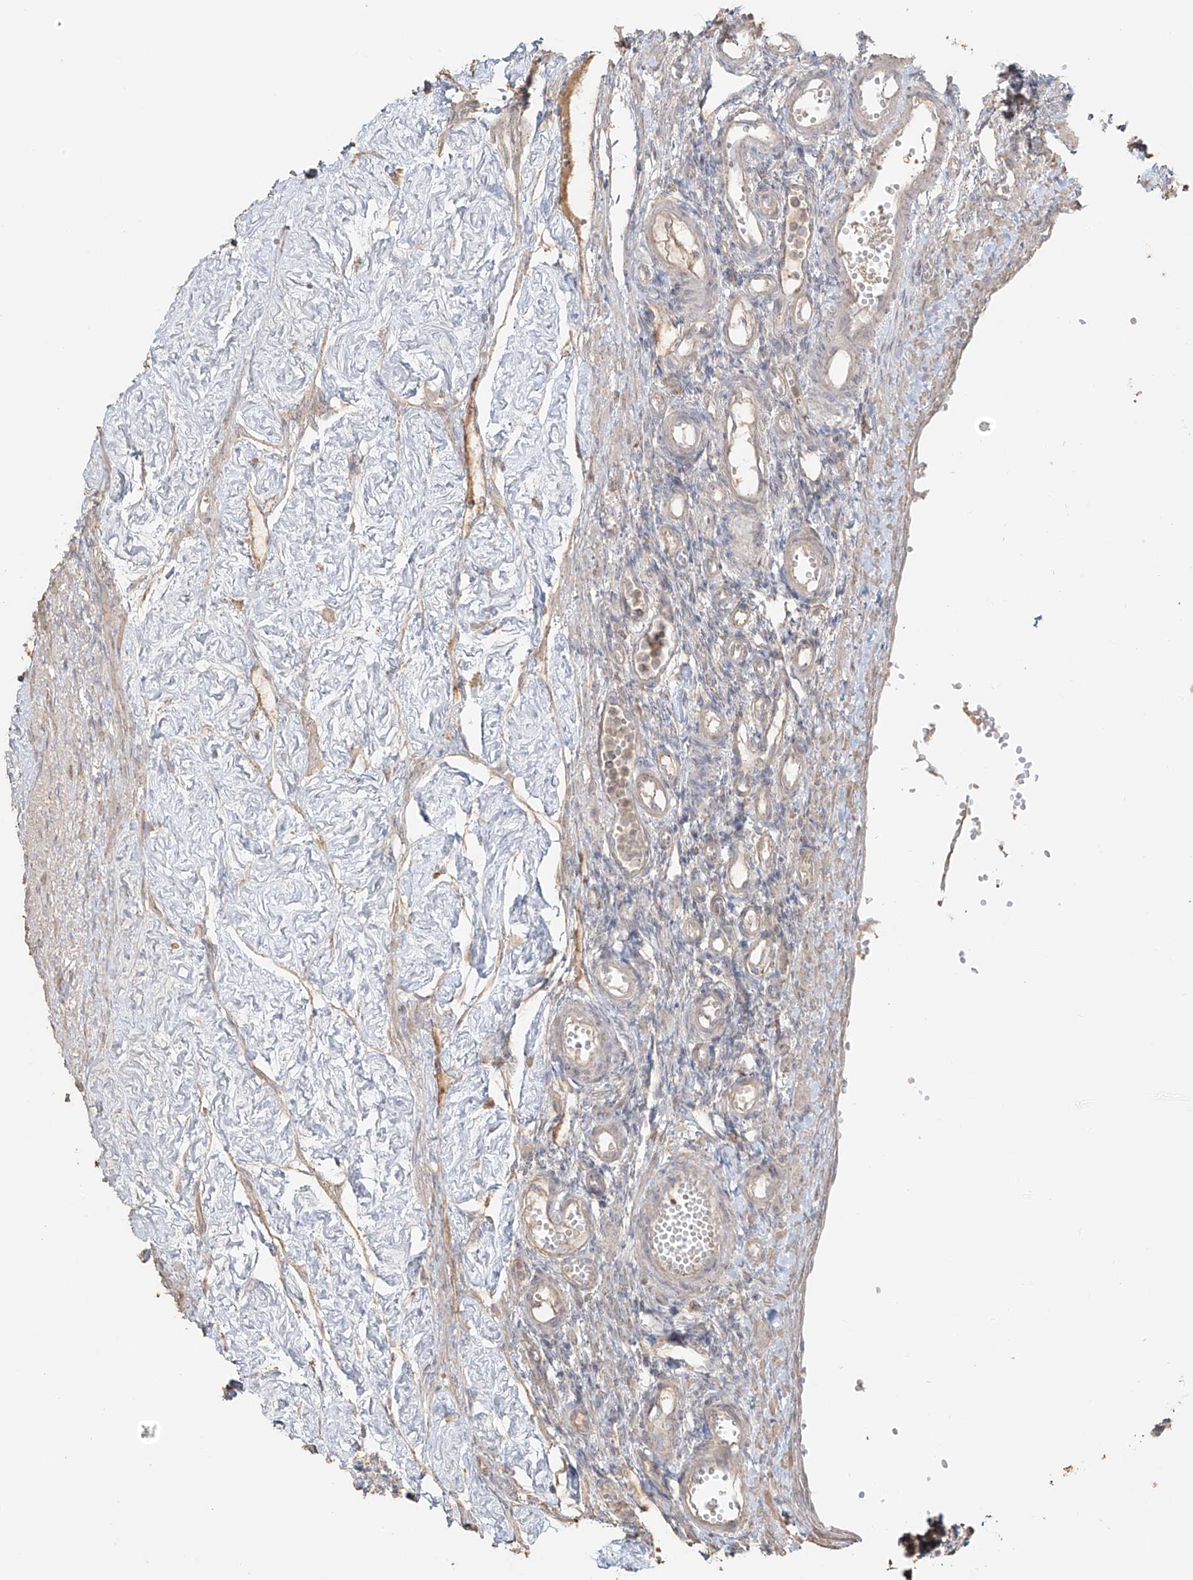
{"staining": {"intensity": "negative", "quantity": "none", "location": "none"}, "tissue": "ovary", "cell_type": "Ovarian stroma cells", "image_type": "normal", "snomed": [{"axis": "morphology", "description": "Normal tissue, NOS"}, {"axis": "morphology", "description": "Cyst, NOS"}, {"axis": "topography", "description": "Ovary"}], "caption": "Immunohistochemistry (IHC) micrograph of unremarkable human ovary stained for a protein (brown), which demonstrates no expression in ovarian stroma cells.", "gene": "NPHS1", "patient": {"sex": "female", "age": 33}}